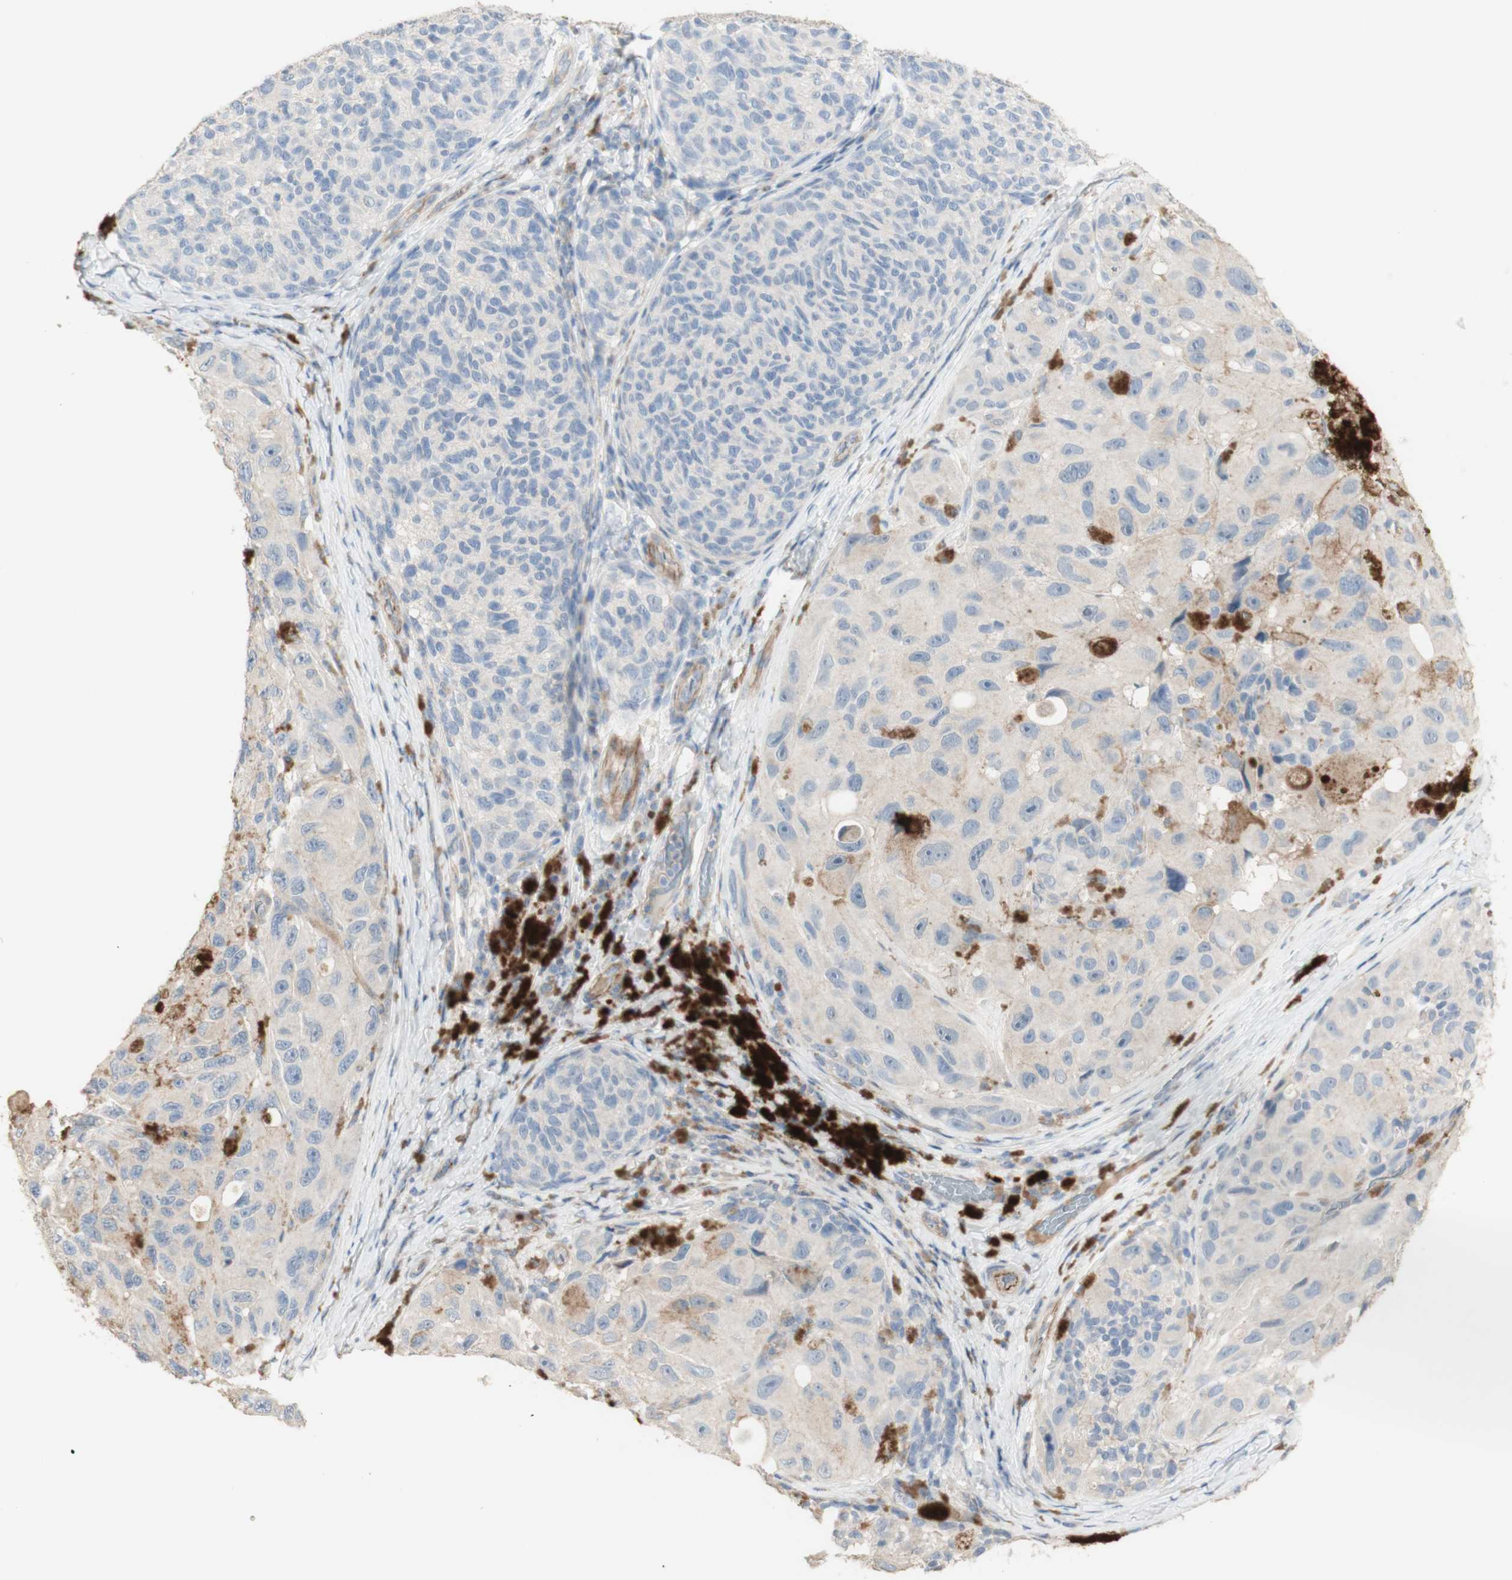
{"staining": {"intensity": "negative", "quantity": "none", "location": "none"}, "tissue": "melanoma", "cell_type": "Tumor cells", "image_type": "cancer", "snomed": [{"axis": "morphology", "description": "Malignant melanoma, NOS"}, {"axis": "topography", "description": "Skin"}], "caption": "Histopathology image shows no significant protein positivity in tumor cells of malignant melanoma.", "gene": "MANEA", "patient": {"sex": "female", "age": 73}}